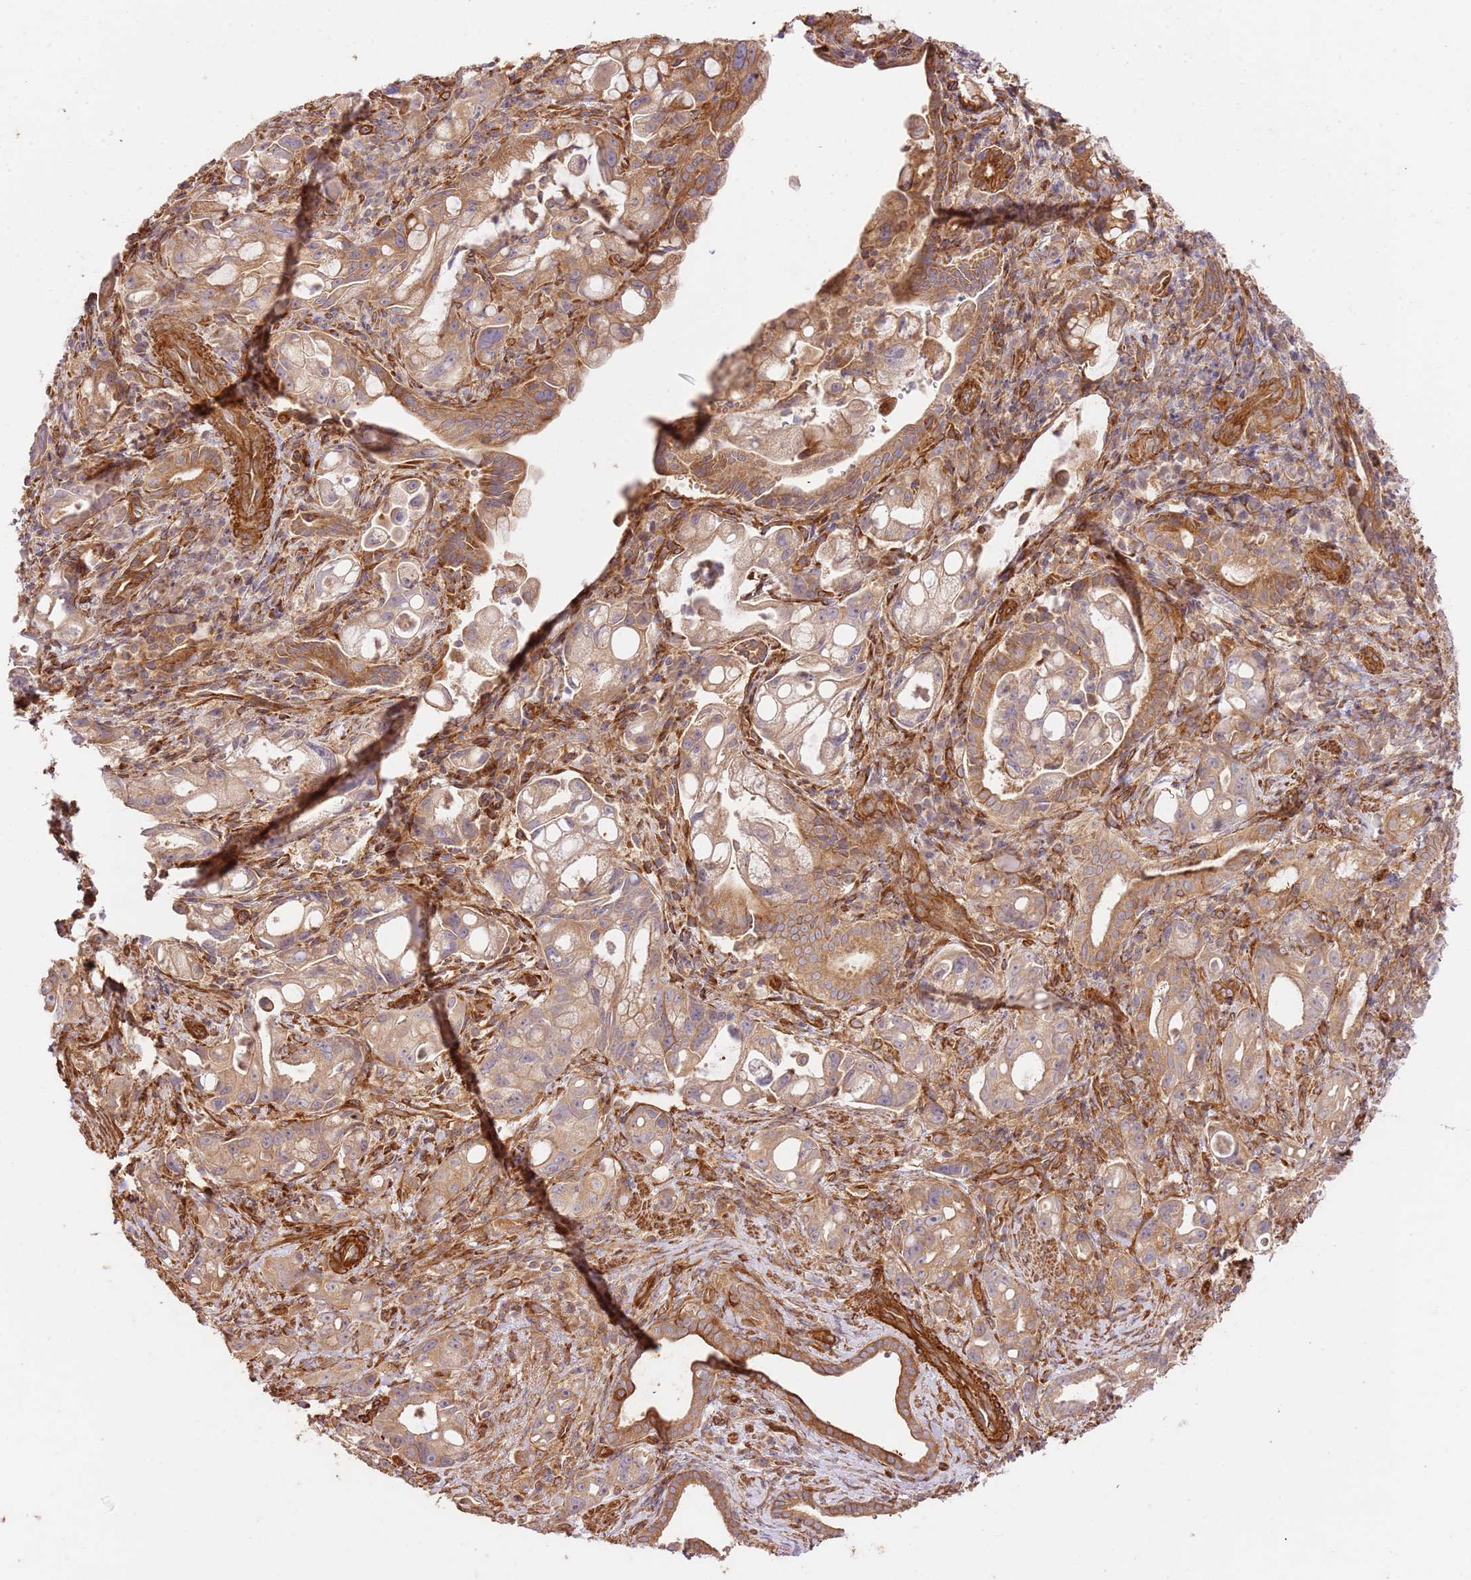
{"staining": {"intensity": "moderate", "quantity": "25%-75%", "location": "cytoplasmic/membranous"}, "tissue": "pancreatic cancer", "cell_type": "Tumor cells", "image_type": "cancer", "snomed": [{"axis": "morphology", "description": "Adenocarcinoma, NOS"}, {"axis": "topography", "description": "Pancreas"}], "caption": "The photomicrograph reveals immunohistochemical staining of pancreatic cancer. There is moderate cytoplasmic/membranous staining is appreciated in about 25%-75% of tumor cells.", "gene": "ZBTB39", "patient": {"sex": "male", "age": 68}}